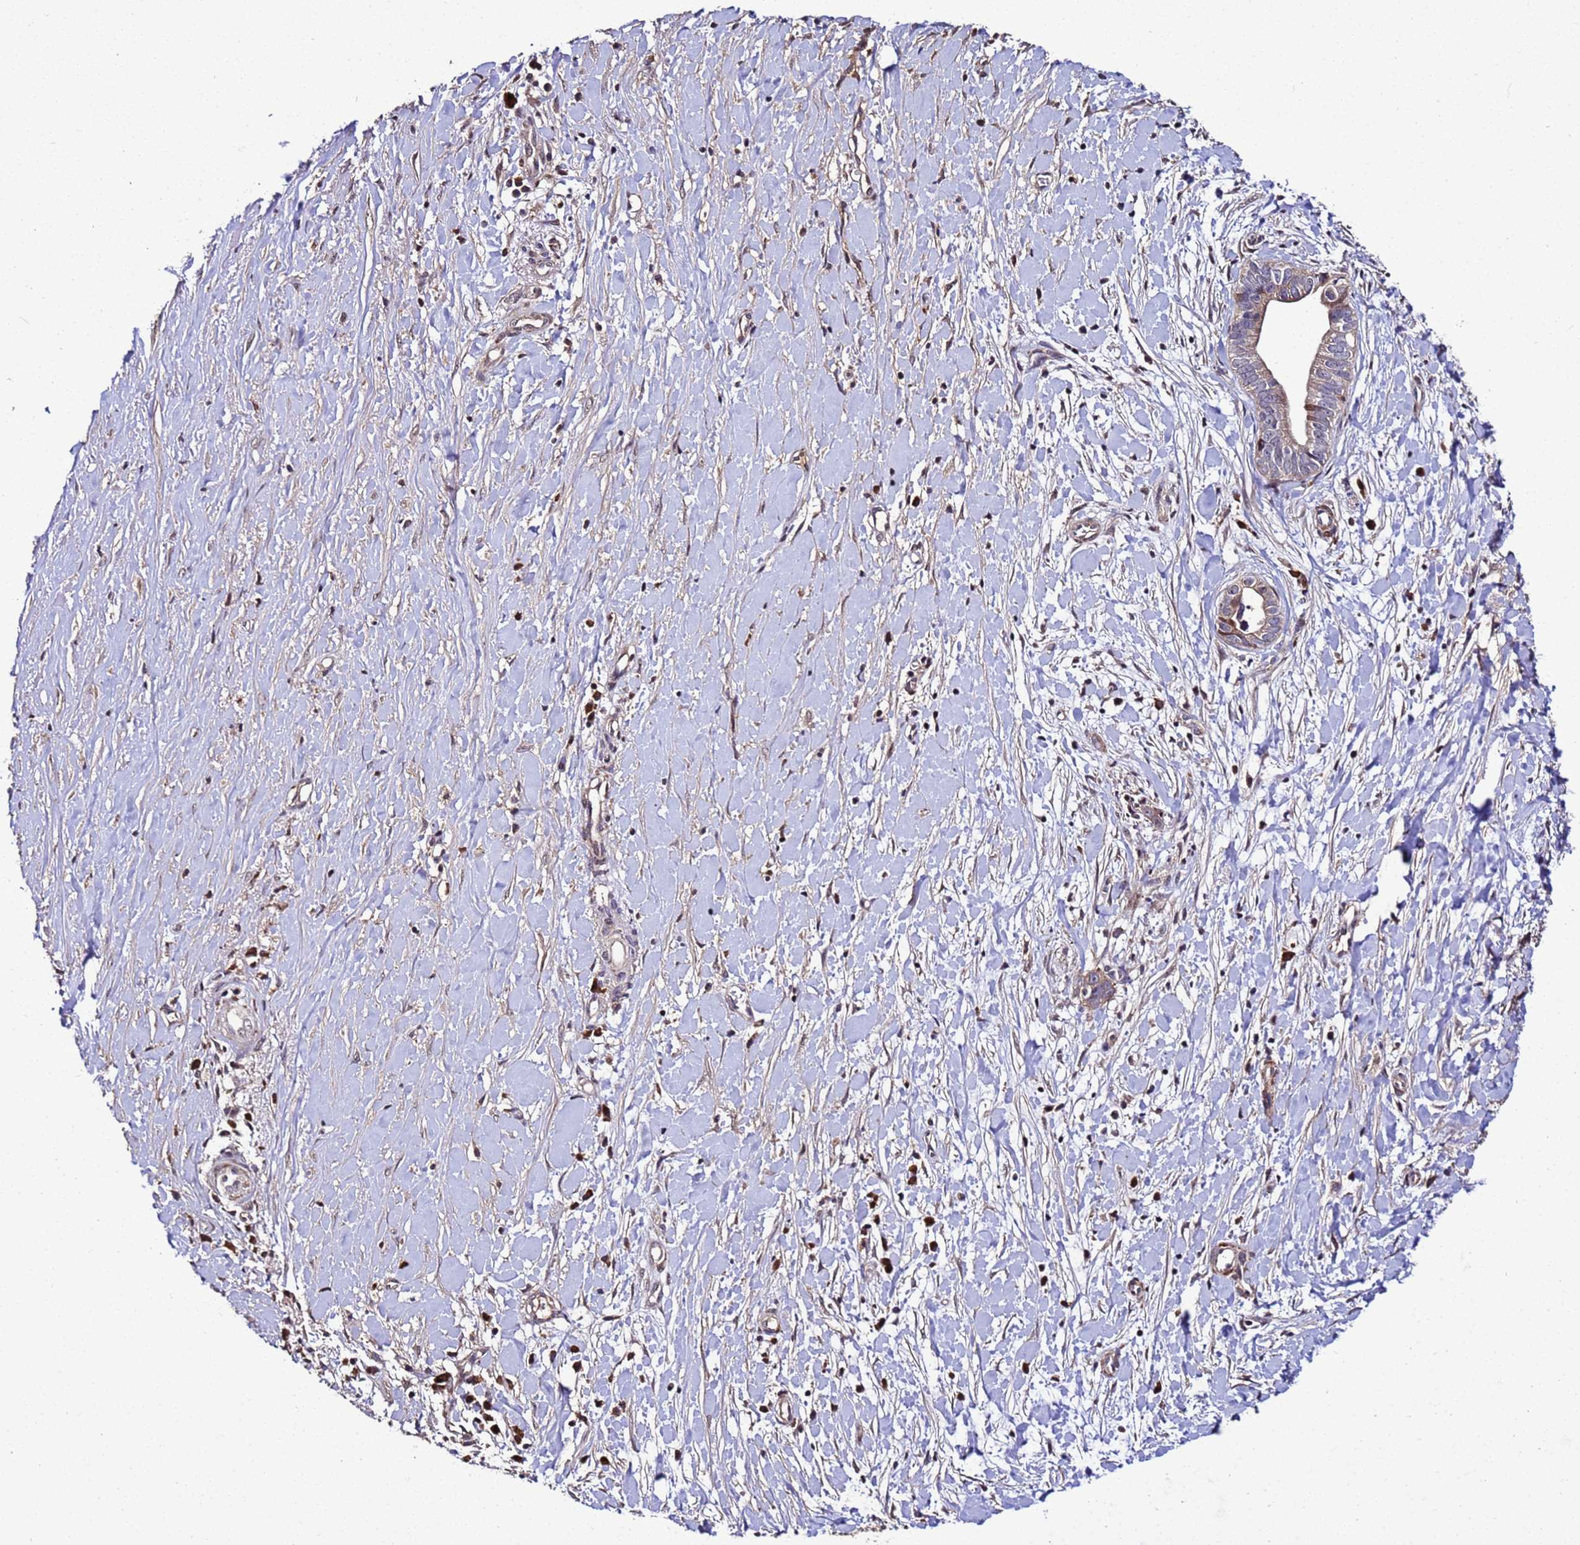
{"staining": {"intensity": "weak", "quantity": "25%-75%", "location": "cytoplasmic/membranous"}, "tissue": "liver cancer", "cell_type": "Tumor cells", "image_type": "cancer", "snomed": [{"axis": "morphology", "description": "Cholangiocarcinoma"}, {"axis": "topography", "description": "Liver"}], "caption": "Protein staining of liver cancer (cholangiocarcinoma) tissue shows weak cytoplasmic/membranous positivity in approximately 25%-75% of tumor cells.", "gene": "WNK4", "patient": {"sex": "female", "age": 79}}